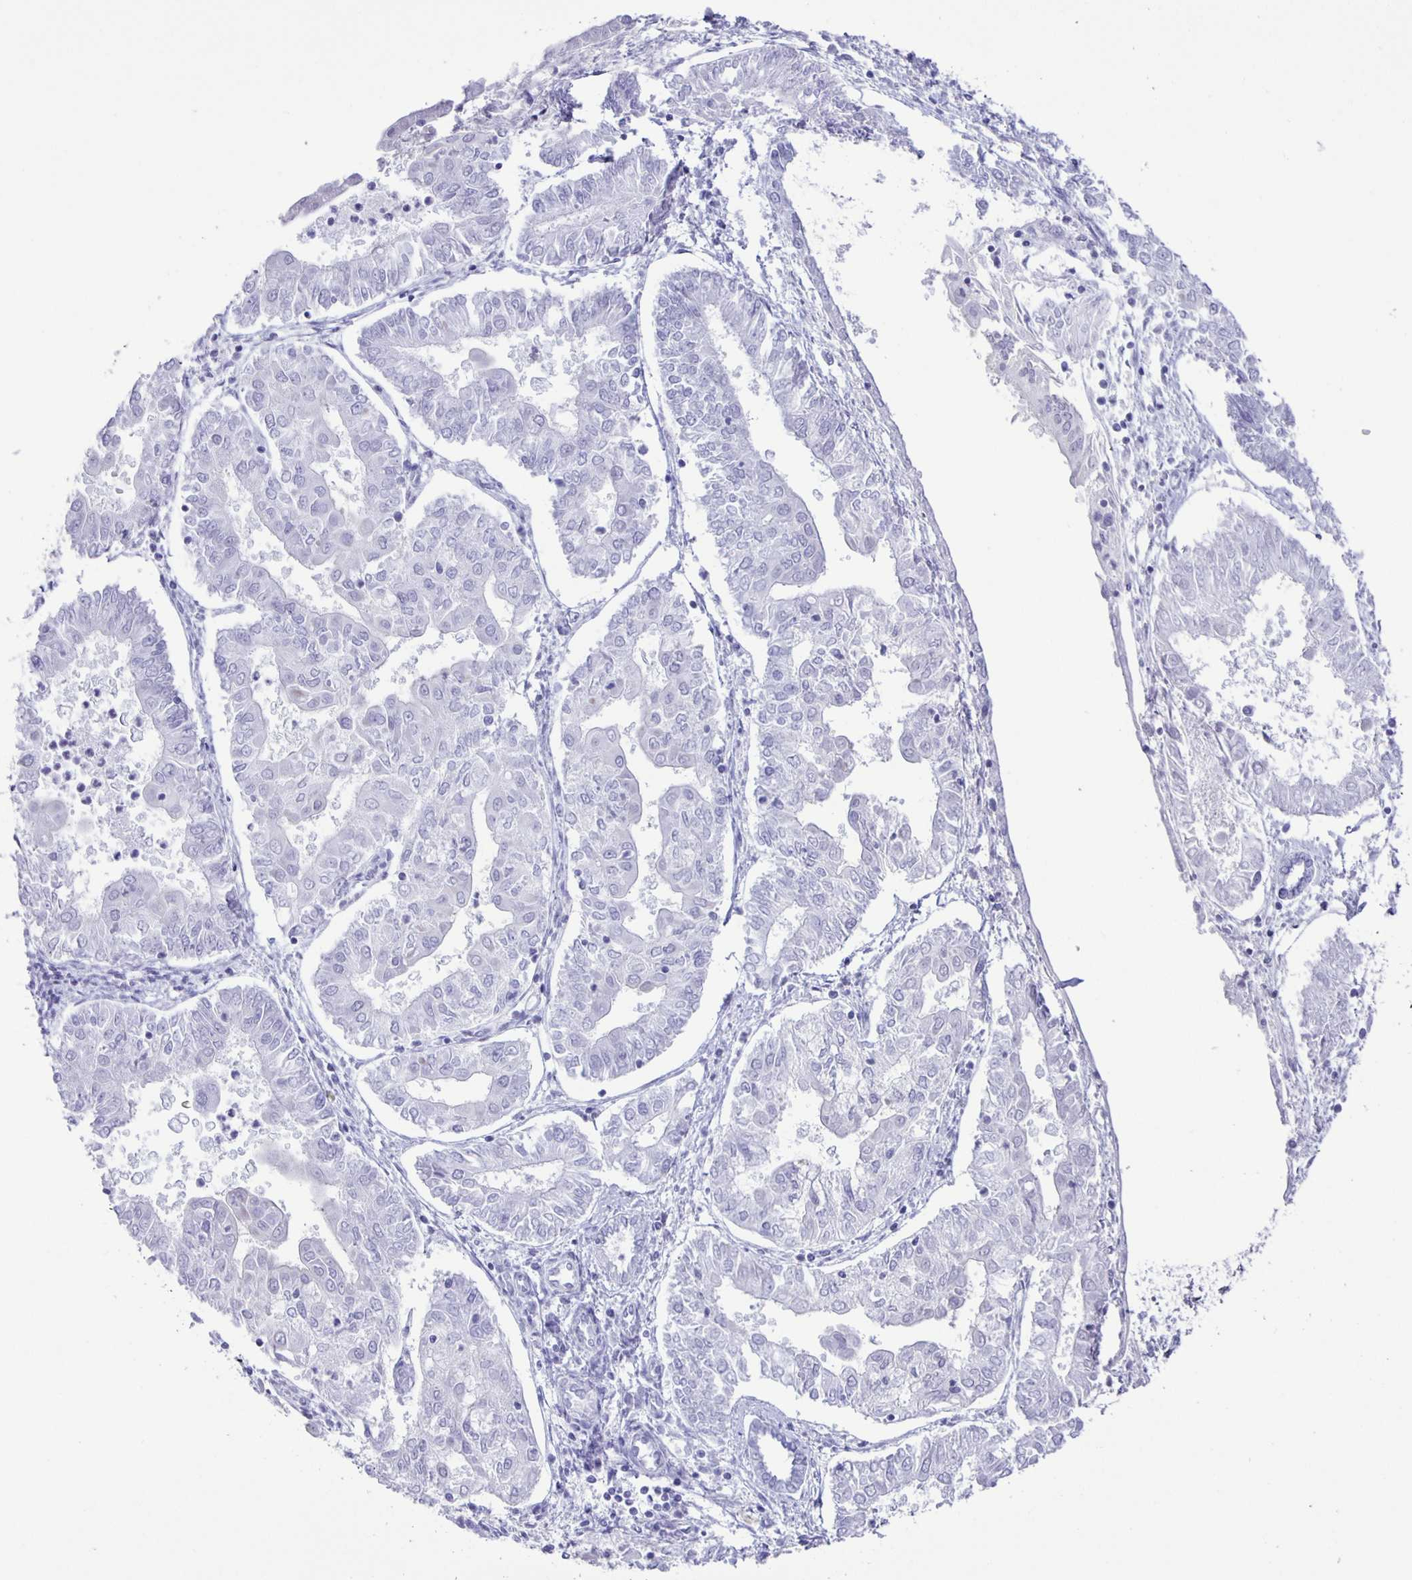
{"staining": {"intensity": "negative", "quantity": "none", "location": "none"}, "tissue": "endometrial cancer", "cell_type": "Tumor cells", "image_type": "cancer", "snomed": [{"axis": "morphology", "description": "Adenocarcinoma, NOS"}, {"axis": "topography", "description": "Endometrium"}], "caption": "Immunohistochemistry of human endometrial cancer (adenocarcinoma) reveals no positivity in tumor cells.", "gene": "EZHIP", "patient": {"sex": "female", "age": 68}}